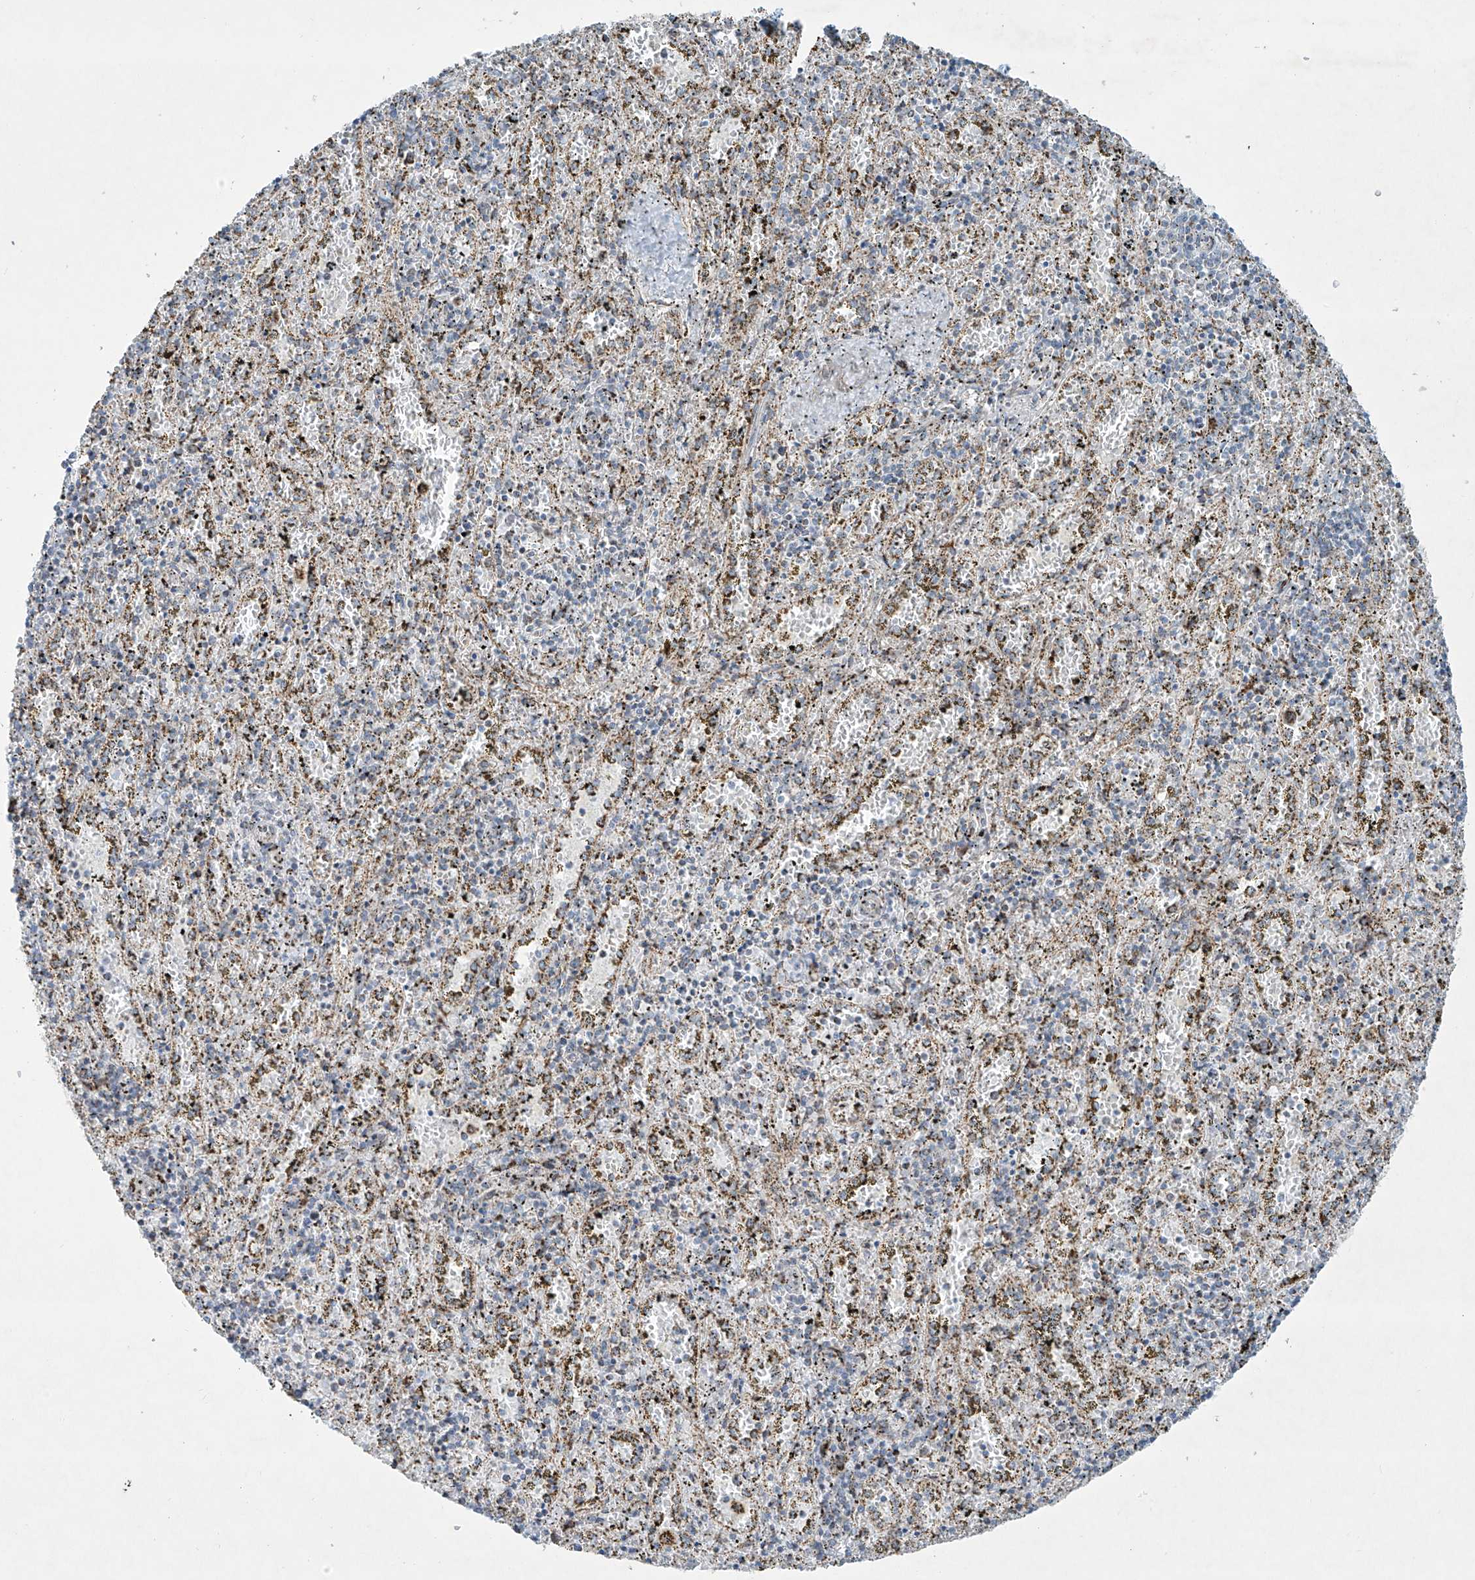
{"staining": {"intensity": "weak", "quantity": "25%-75%", "location": "cytoplasmic/membranous"}, "tissue": "spleen", "cell_type": "Cells in red pulp", "image_type": "normal", "snomed": [{"axis": "morphology", "description": "Normal tissue, NOS"}, {"axis": "topography", "description": "Spleen"}], "caption": "Immunohistochemistry (DAB) staining of normal human spleen reveals weak cytoplasmic/membranous protein positivity in about 25%-75% of cells in red pulp. Using DAB (brown) and hematoxylin (blue) stains, captured at high magnification using brightfield microscopy.", "gene": "SMDT1", "patient": {"sex": "male", "age": 11}}